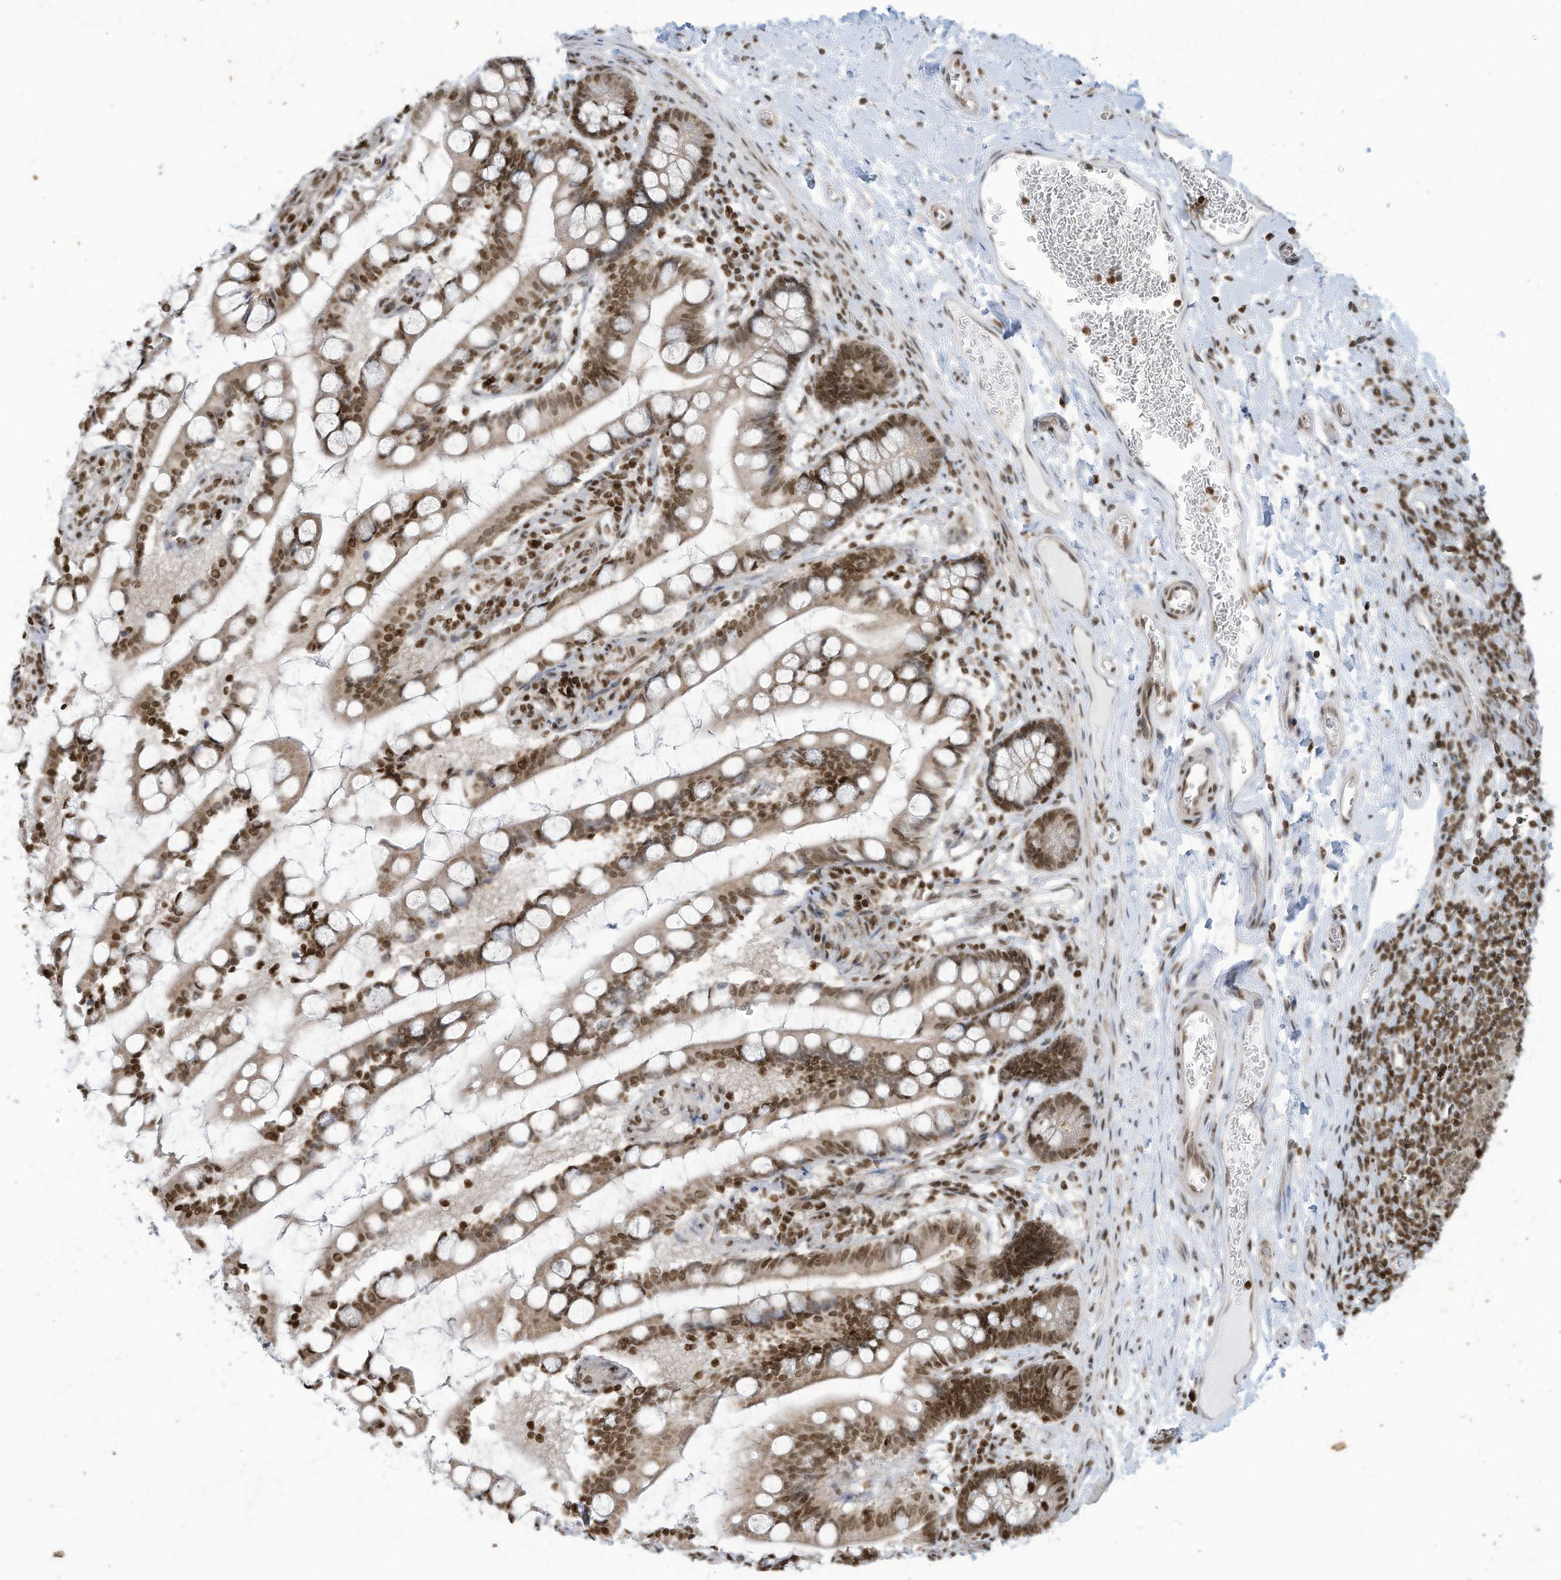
{"staining": {"intensity": "strong", "quantity": ">75%", "location": "nuclear"}, "tissue": "small intestine", "cell_type": "Glandular cells", "image_type": "normal", "snomed": [{"axis": "morphology", "description": "Normal tissue, NOS"}, {"axis": "topography", "description": "Small intestine"}], "caption": "Immunohistochemistry of normal small intestine exhibits high levels of strong nuclear expression in approximately >75% of glandular cells. (DAB = brown stain, brightfield microscopy at high magnification).", "gene": "ADI1", "patient": {"sex": "male", "age": 52}}